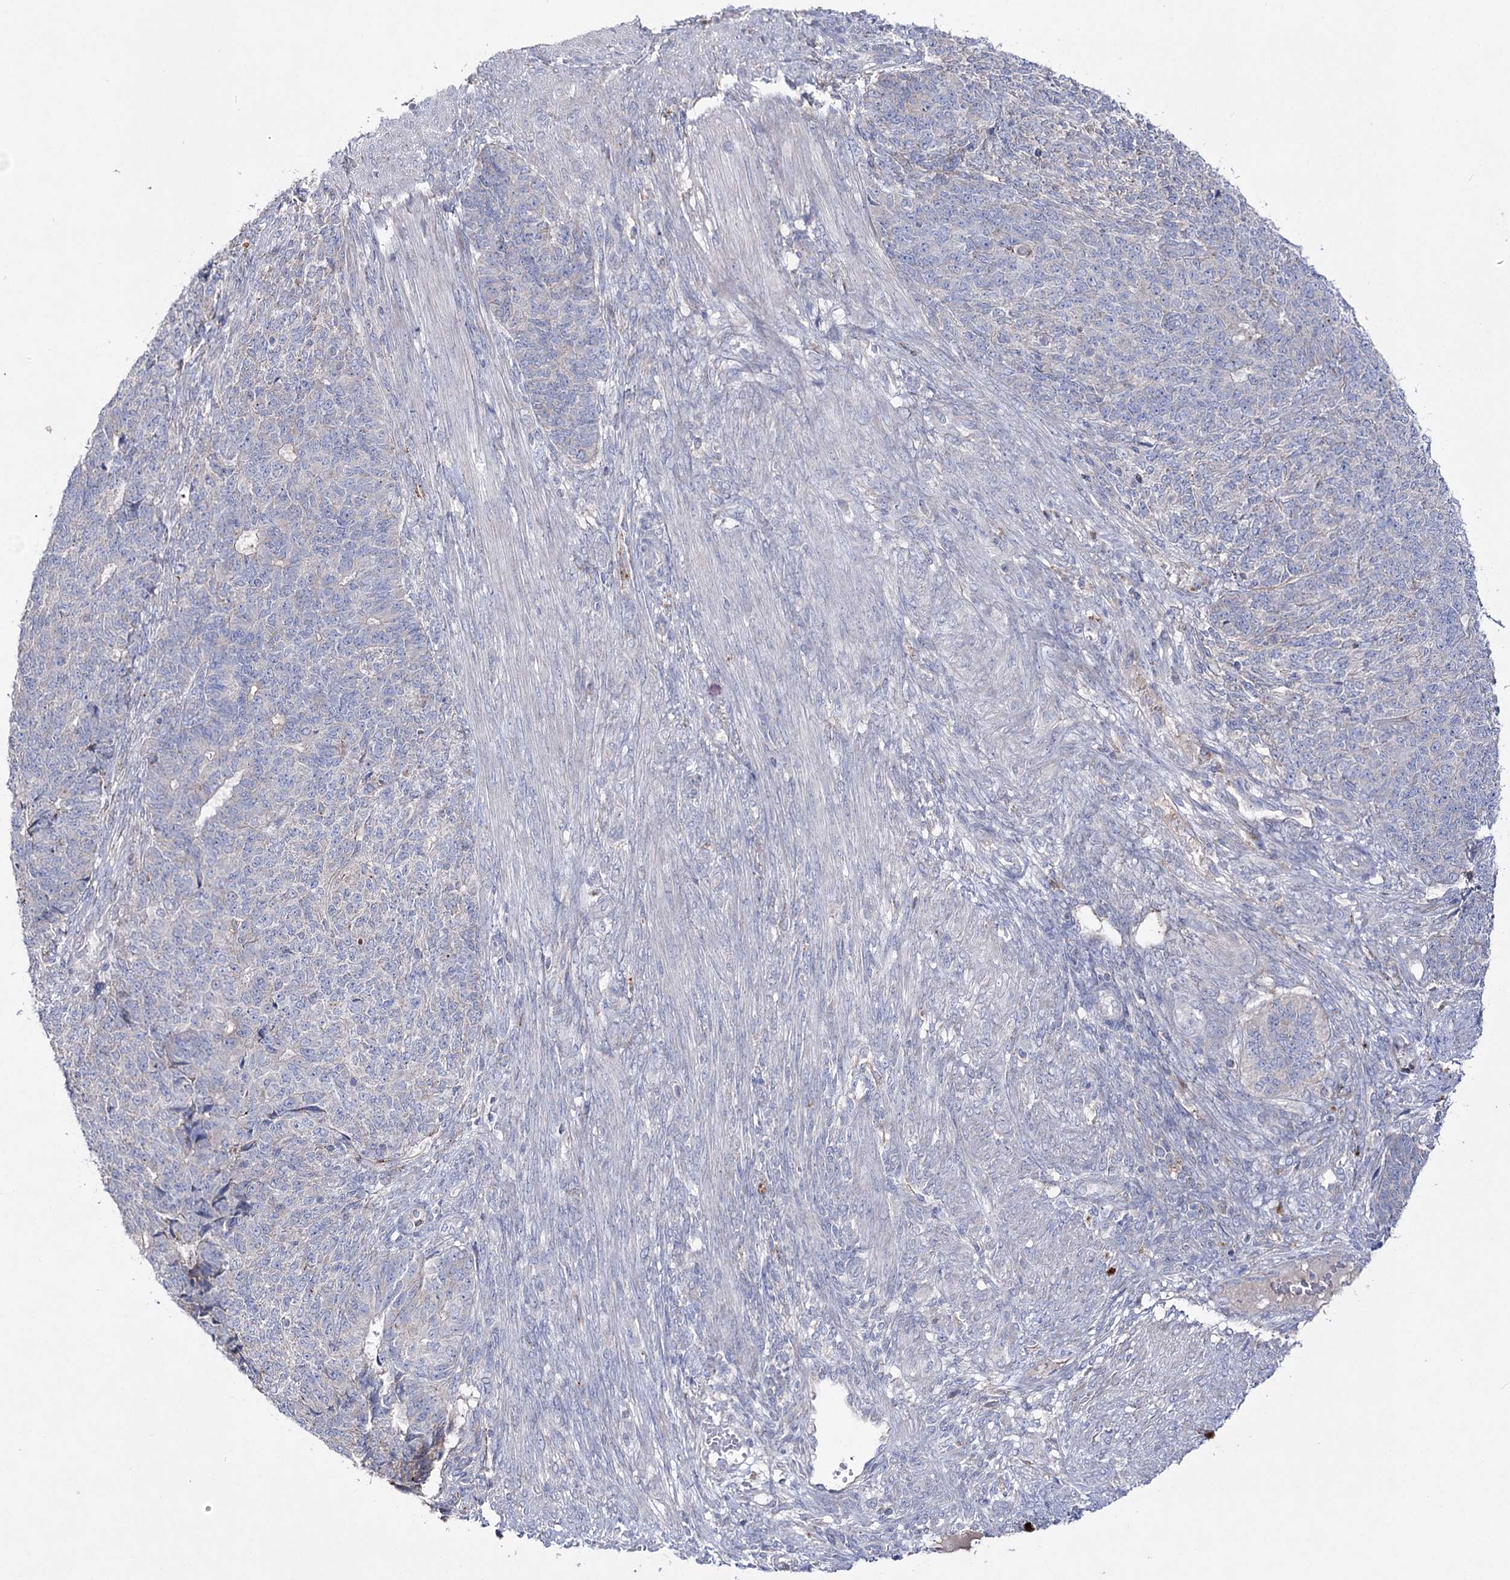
{"staining": {"intensity": "negative", "quantity": "none", "location": "none"}, "tissue": "endometrial cancer", "cell_type": "Tumor cells", "image_type": "cancer", "snomed": [{"axis": "morphology", "description": "Adenocarcinoma, NOS"}, {"axis": "topography", "description": "Endometrium"}], "caption": "The IHC photomicrograph has no significant staining in tumor cells of endometrial cancer (adenocarcinoma) tissue.", "gene": "NAGLU", "patient": {"sex": "female", "age": 32}}